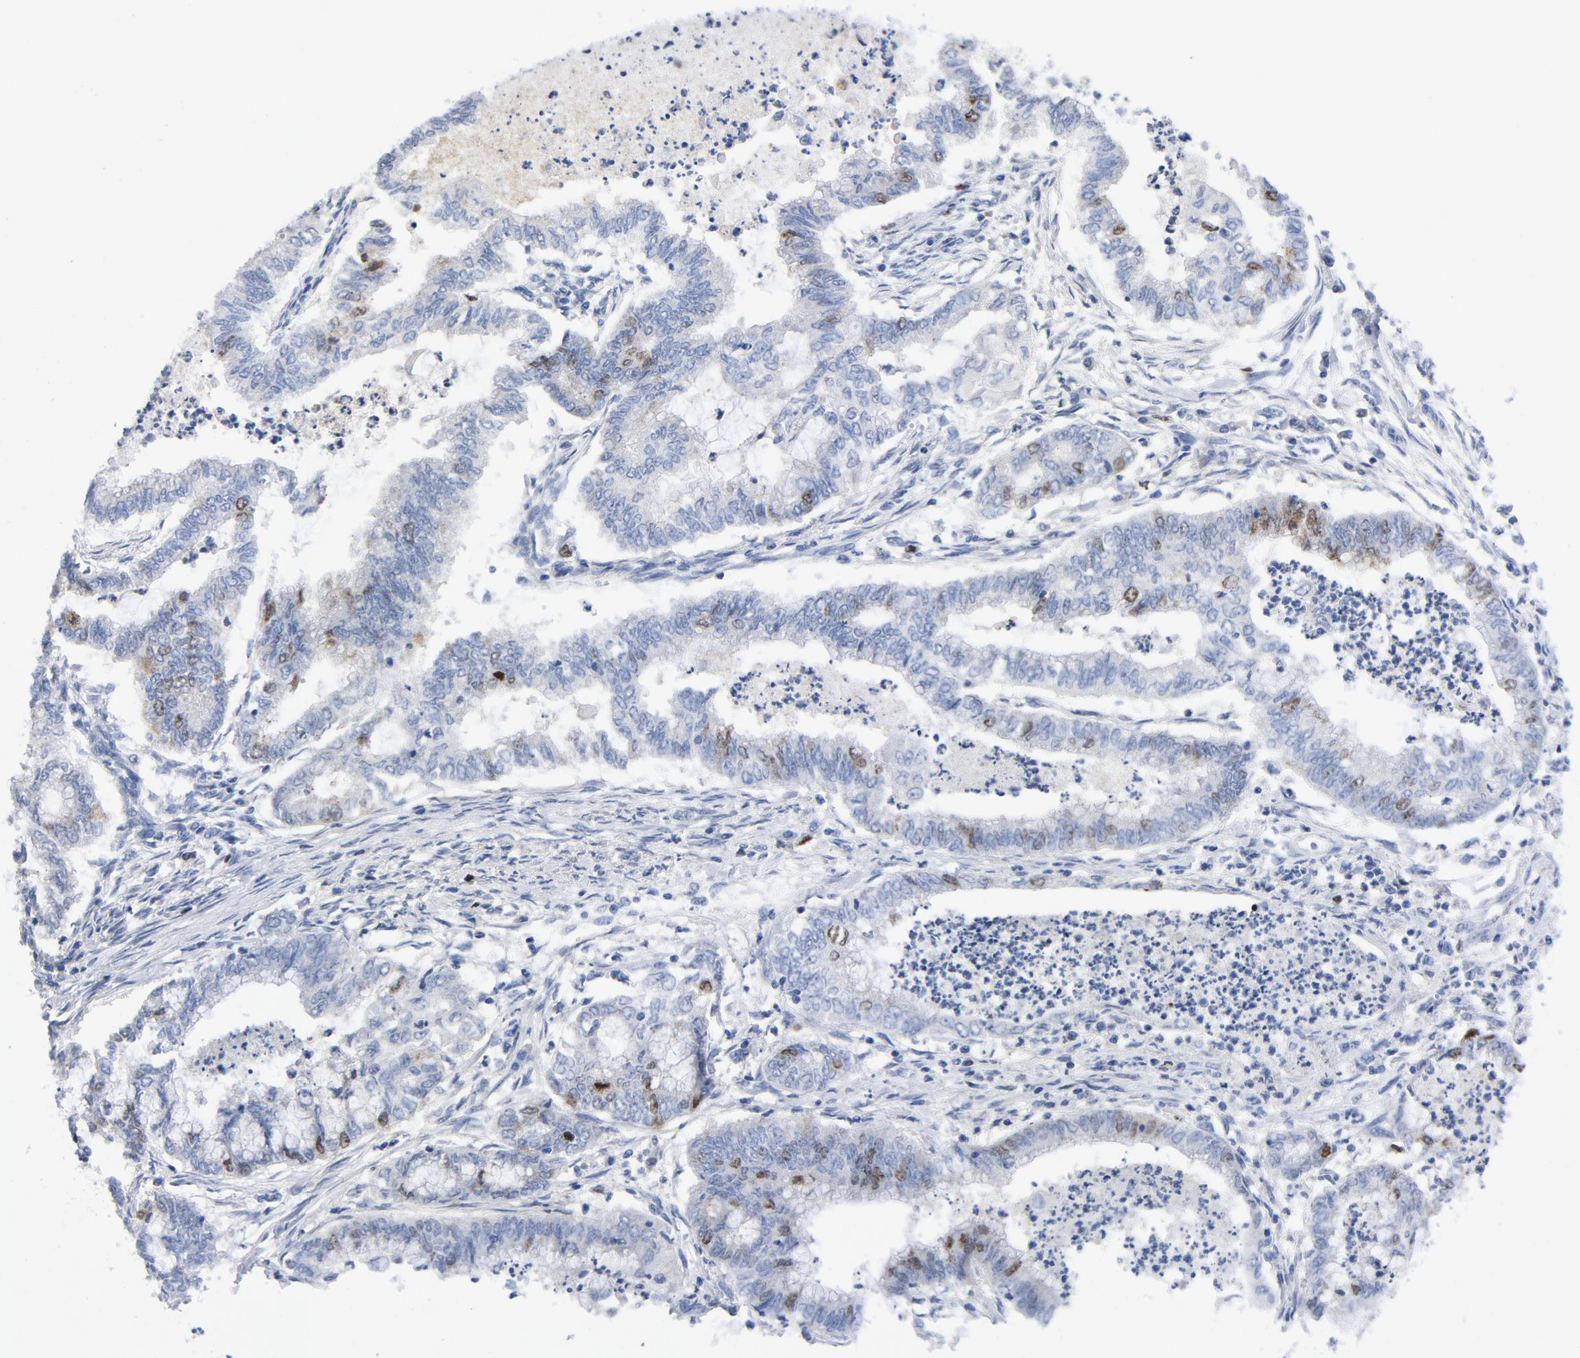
{"staining": {"intensity": "moderate", "quantity": "<25%", "location": "nuclear"}, "tissue": "endometrial cancer", "cell_type": "Tumor cells", "image_type": "cancer", "snomed": [{"axis": "morphology", "description": "Adenocarcinoma, NOS"}, {"axis": "topography", "description": "Endometrium"}], "caption": "Immunohistochemical staining of endometrial adenocarcinoma shows low levels of moderate nuclear staining in approximately <25% of tumor cells. (DAB IHC with brightfield microscopy, high magnification).", "gene": "BIRC5", "patient": {"sex": "female", "age": 79}}